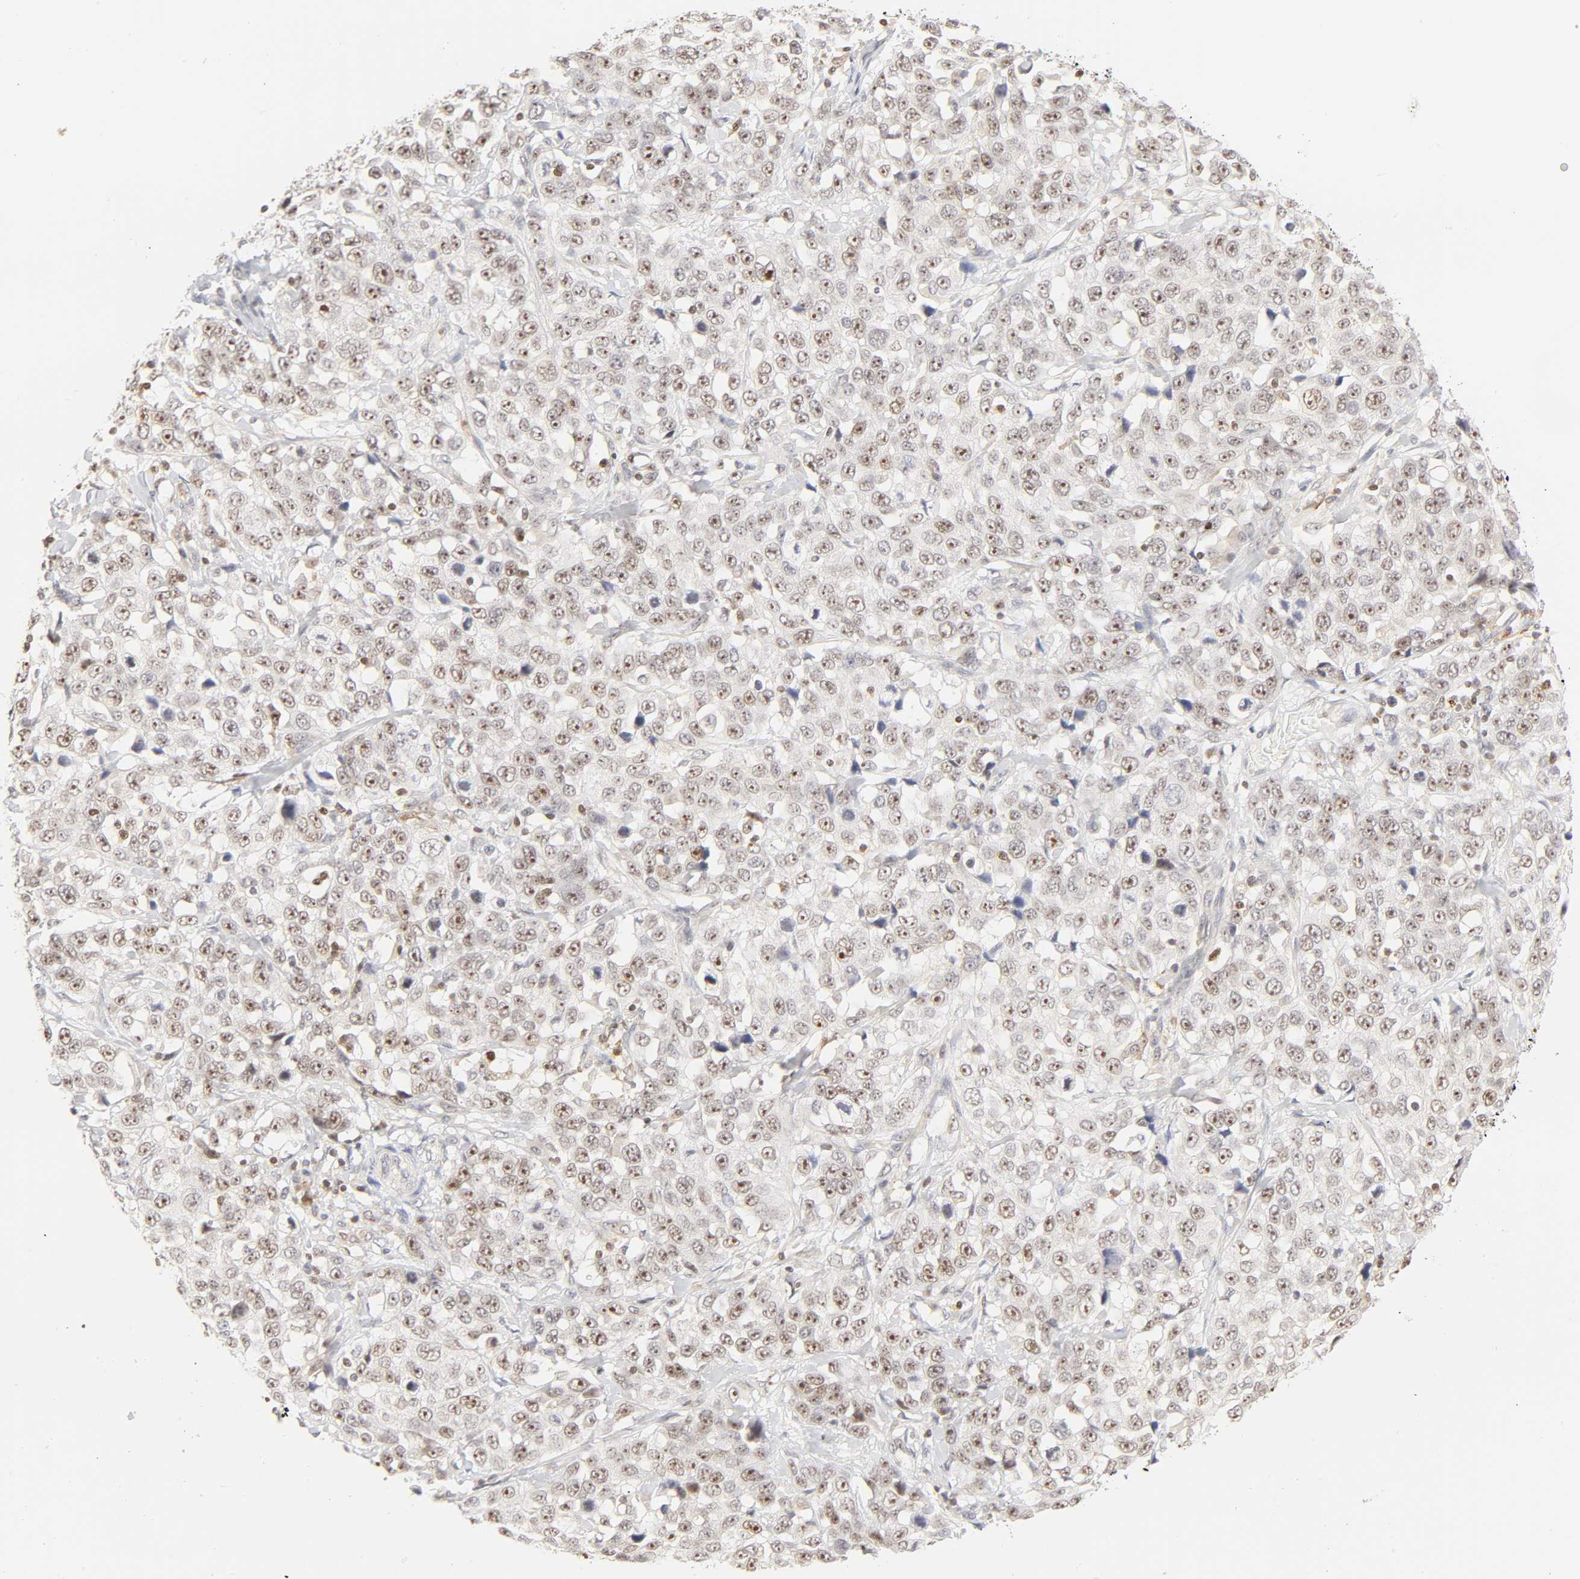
{"staining": {"intensity": "moderate", "quantity": "25%-75%", "location": "cytoplasmic/membranous,nuclear"}, "tissue": "stomach cancer", "cell_type": "Tumor cells", "image_type": "cancer", "snomed": [{"axis": "morphology", "description": "Normal tissue, NOS"}, {"axis": "morphology", "description": "Adenocarcinoma, NOS"}, {"axis": "topography", "description": "Stomach"}], "caption": "Tumor cells display moderate cytoplasmic/membranous and nuclear positivity in about 25%-75% of cells in stomach cancer (adenocarcinoma). Ihc stains the protein in brown and the nuclei are stained blue.", "gene": "KIF2A", "patient": {"sex": "male", "age": 48}}